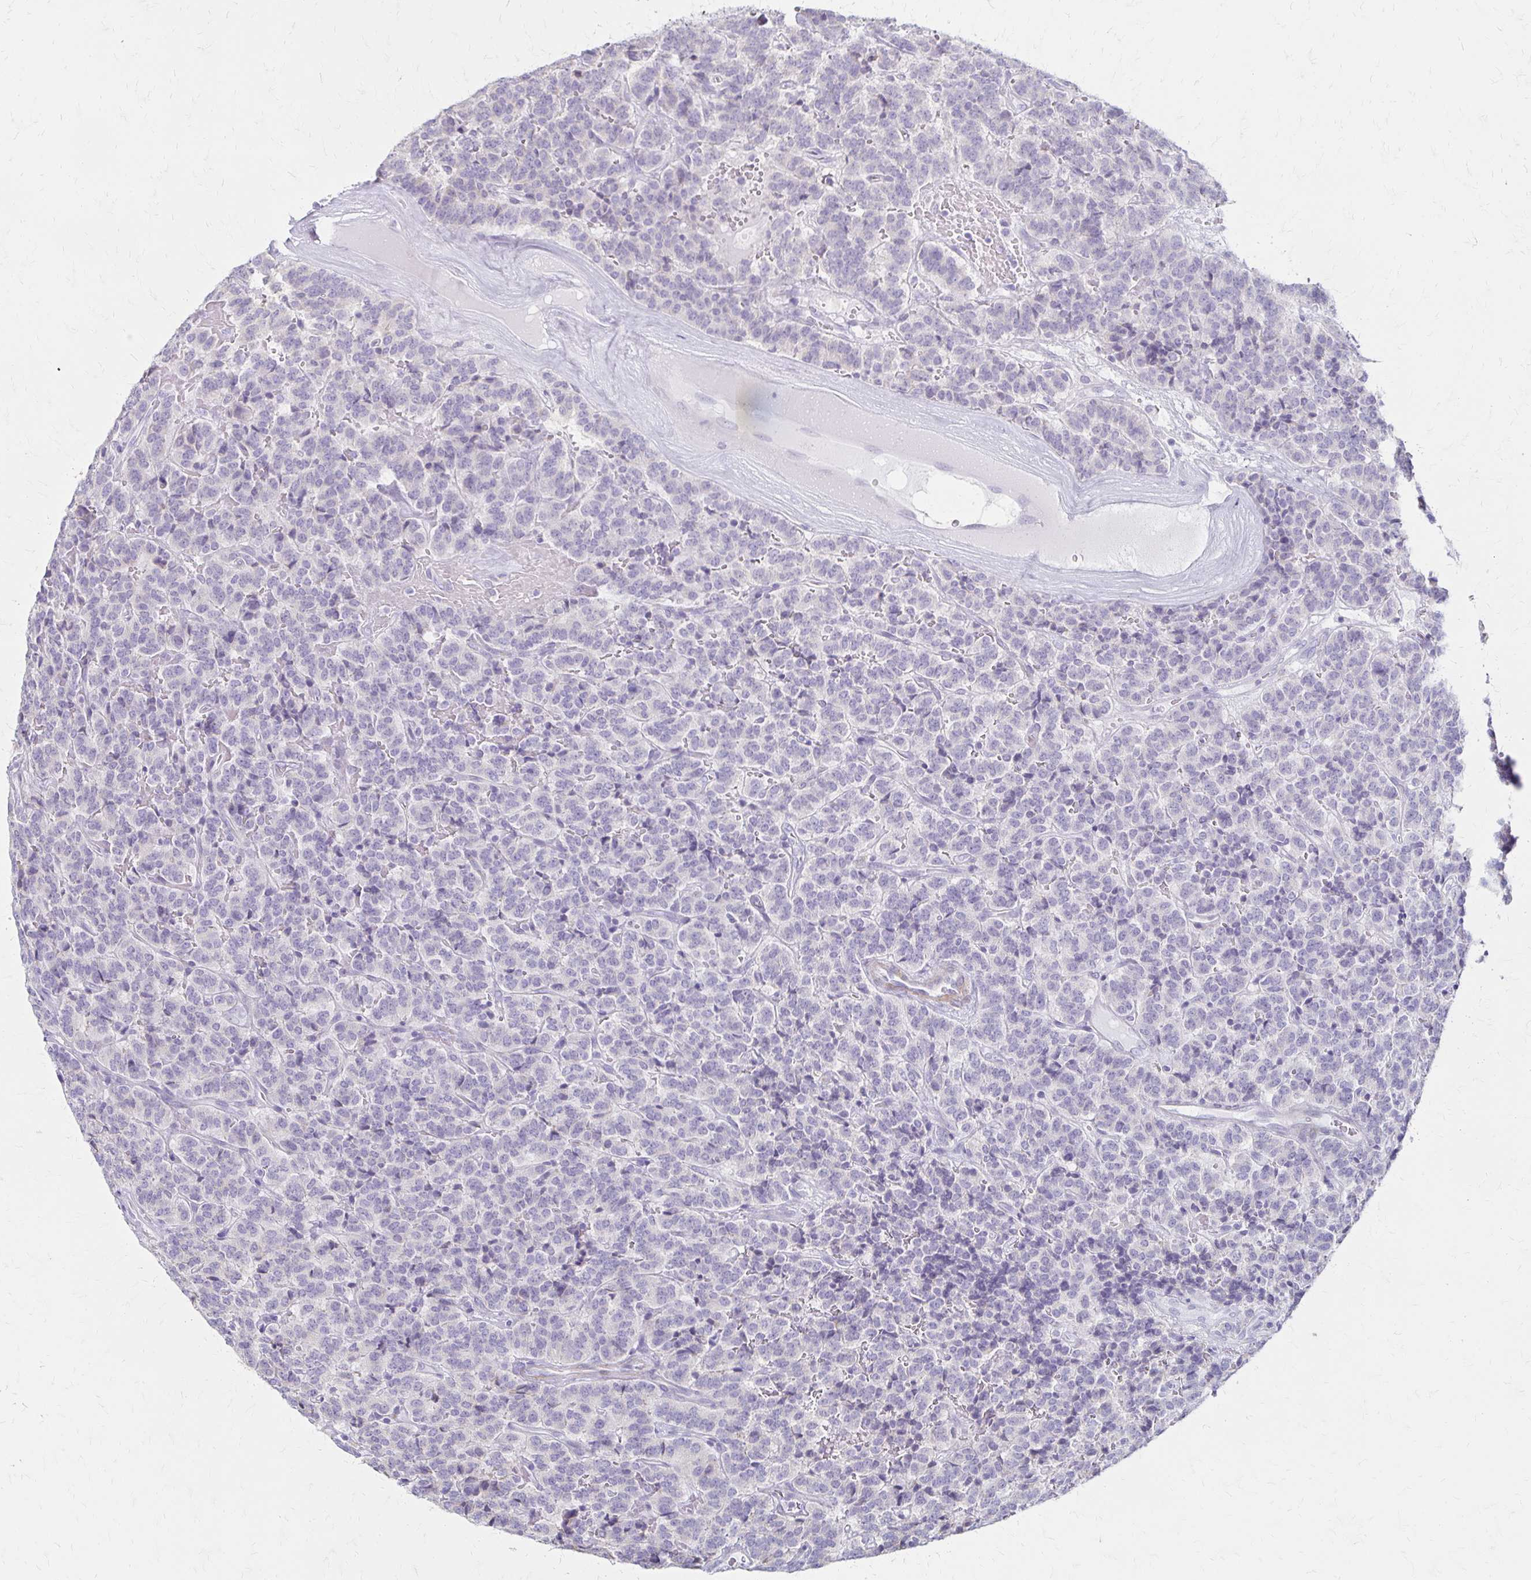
{"staining": {"intensity": "negative", "quantity": "none", "location": "none"}, "tissue": "carcinoid", "cell_type": "Tumor cells", "image_type": "cancer", "snomed": [{"axis": "morphology", "description": "Carcinoid, malignant, NOS"}, {"axis": "topography", "description": "Pancreas"}], "caption": "Protein analysis of malignant carcinoid shows no significant staining in tumor cells.", "gene": "IVL", "patient": {"sex": "male", "age": 36}}